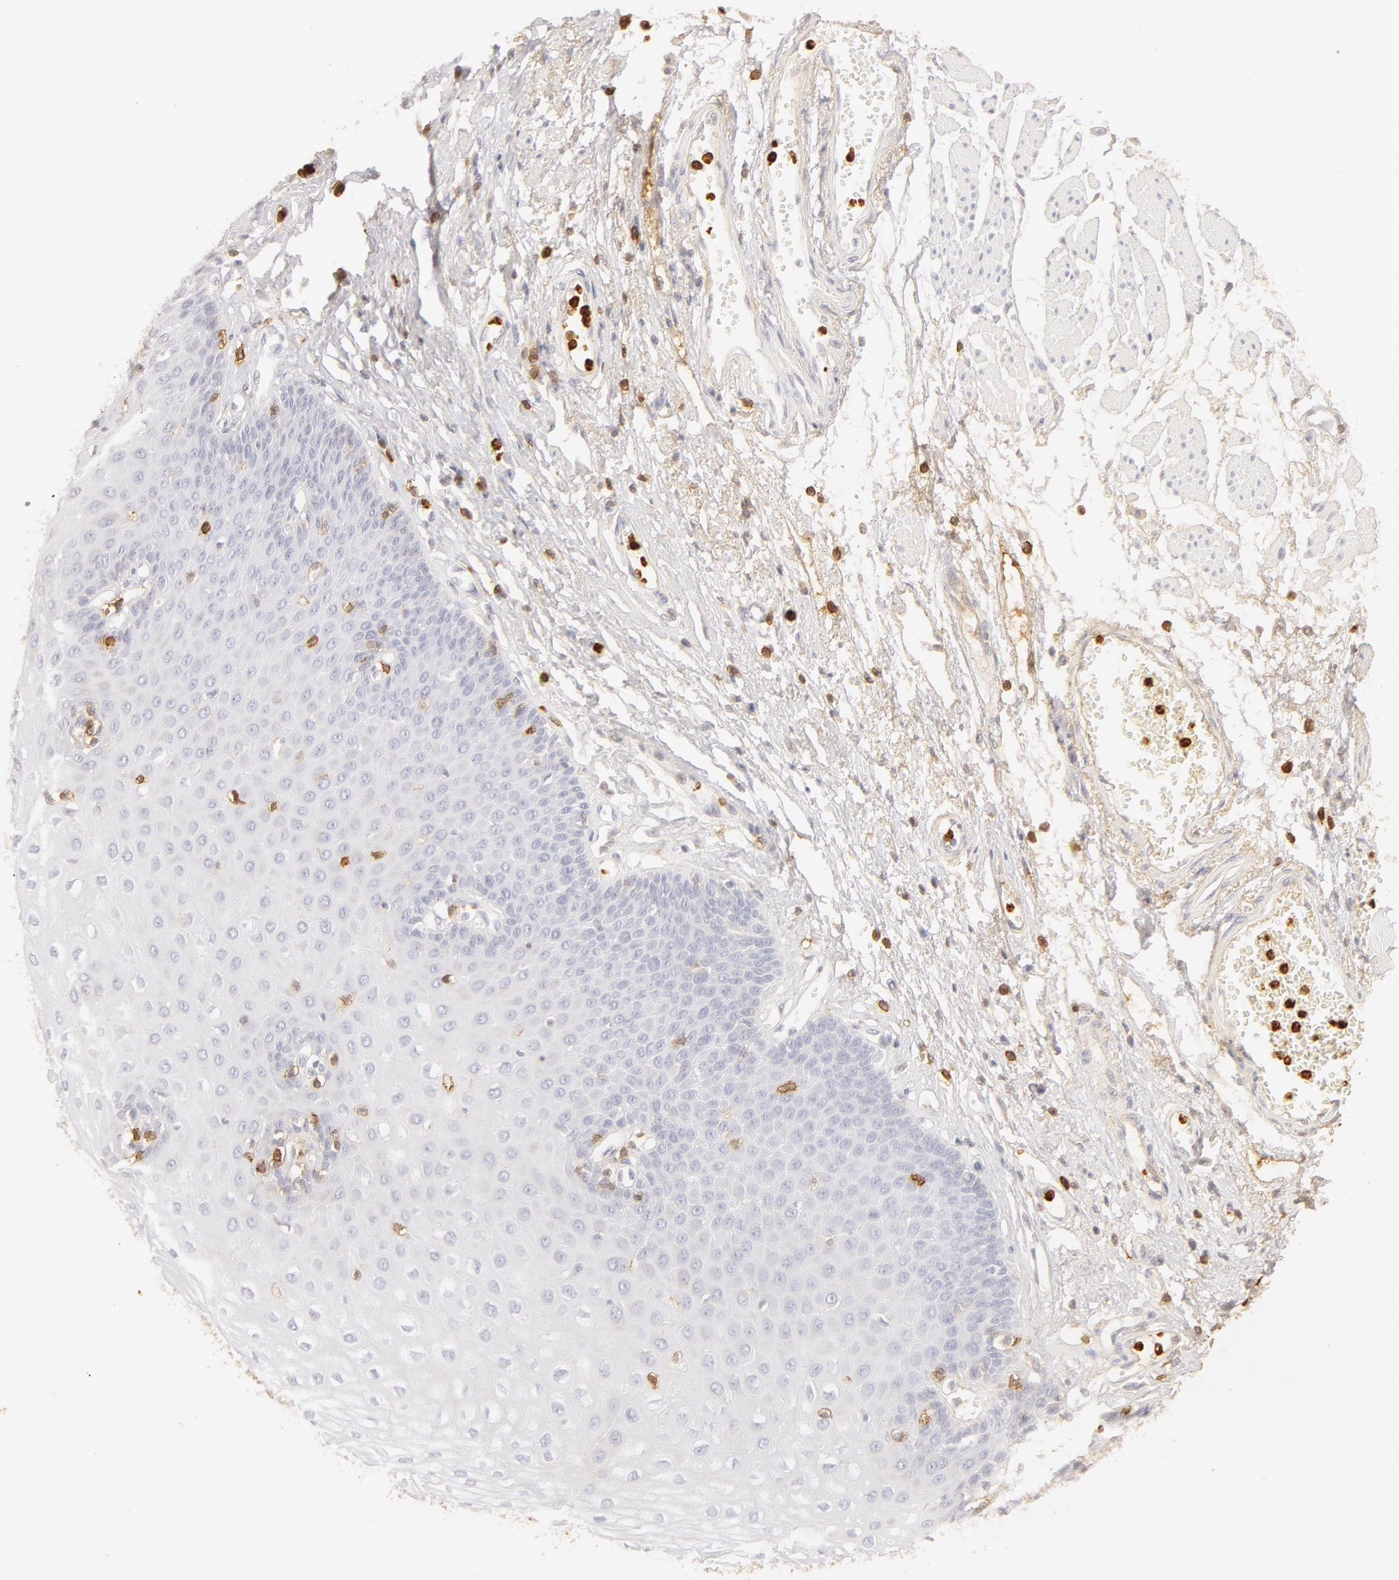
{"staining": {"intensity": "negative", "quantity": "none", "location": "none"}, "tissue": "esophagus", "cell_type": "Squamous epithelial cells", "image_type": "normal", "snomed": [{"axis": "morphology", "description": "Normal tissue, NOS"}, {"axis": "topography", "description": "Esophagus"}], "caption": "An image of human esophagus is negative for staining in squamous epithelial cells.", "gene": "C1R", "patient": {"sex": "male", "age": 65}}